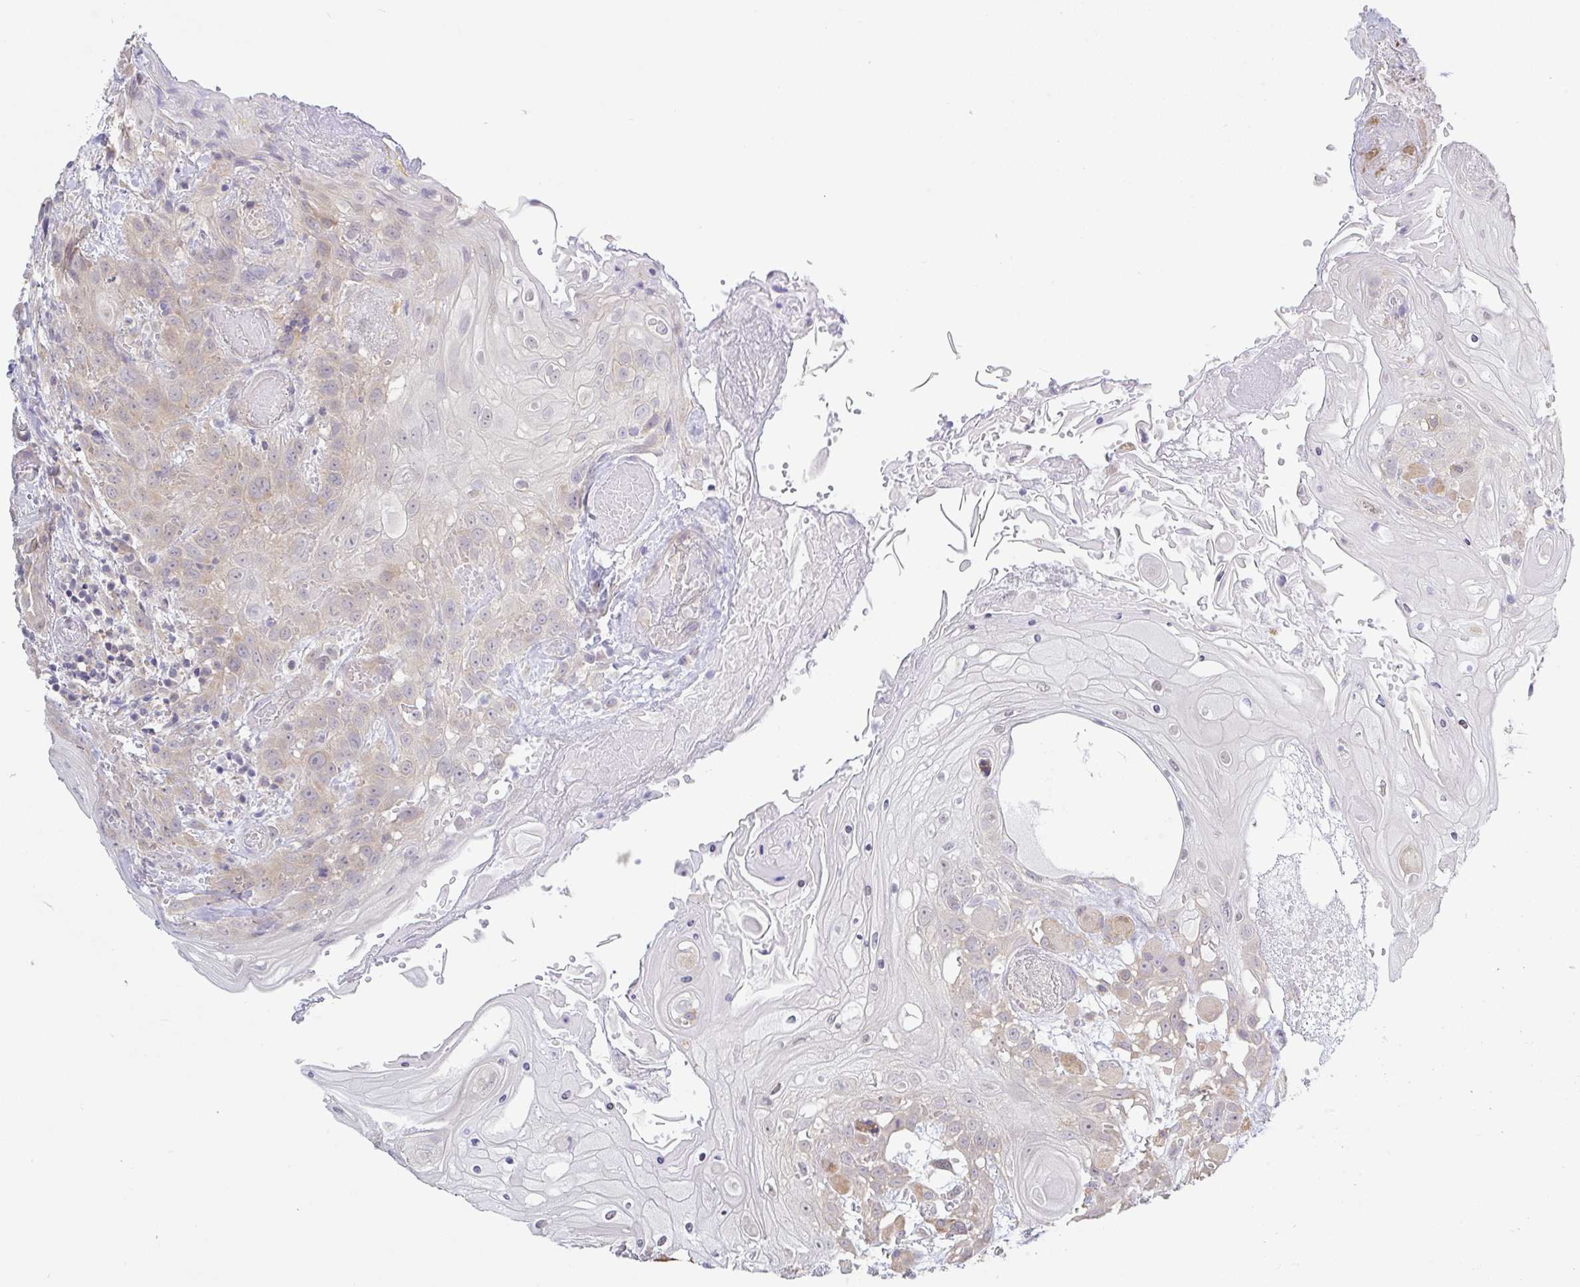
{"staining": {"intensity": "moderate", "quantity": "<25%", "location": "cytoplasmic/membranous"}, "tissue": "head and neck cancer", "cell_type": "Tumor cells", "image_type": "cancer", "snomed": [{"axis": "morphology", "description": "Squamous cell carcinoma, NOS"}, {"axis": "topography", "description": "Head-Neck"}], "caption": "Protein expression analysis of human head and neck cancer reveals moderate cytoplasmic/membranous staining in about <25% of tumor cells.", "gene": "HYPK", "patient": {"sex": "female", "age": 43}}